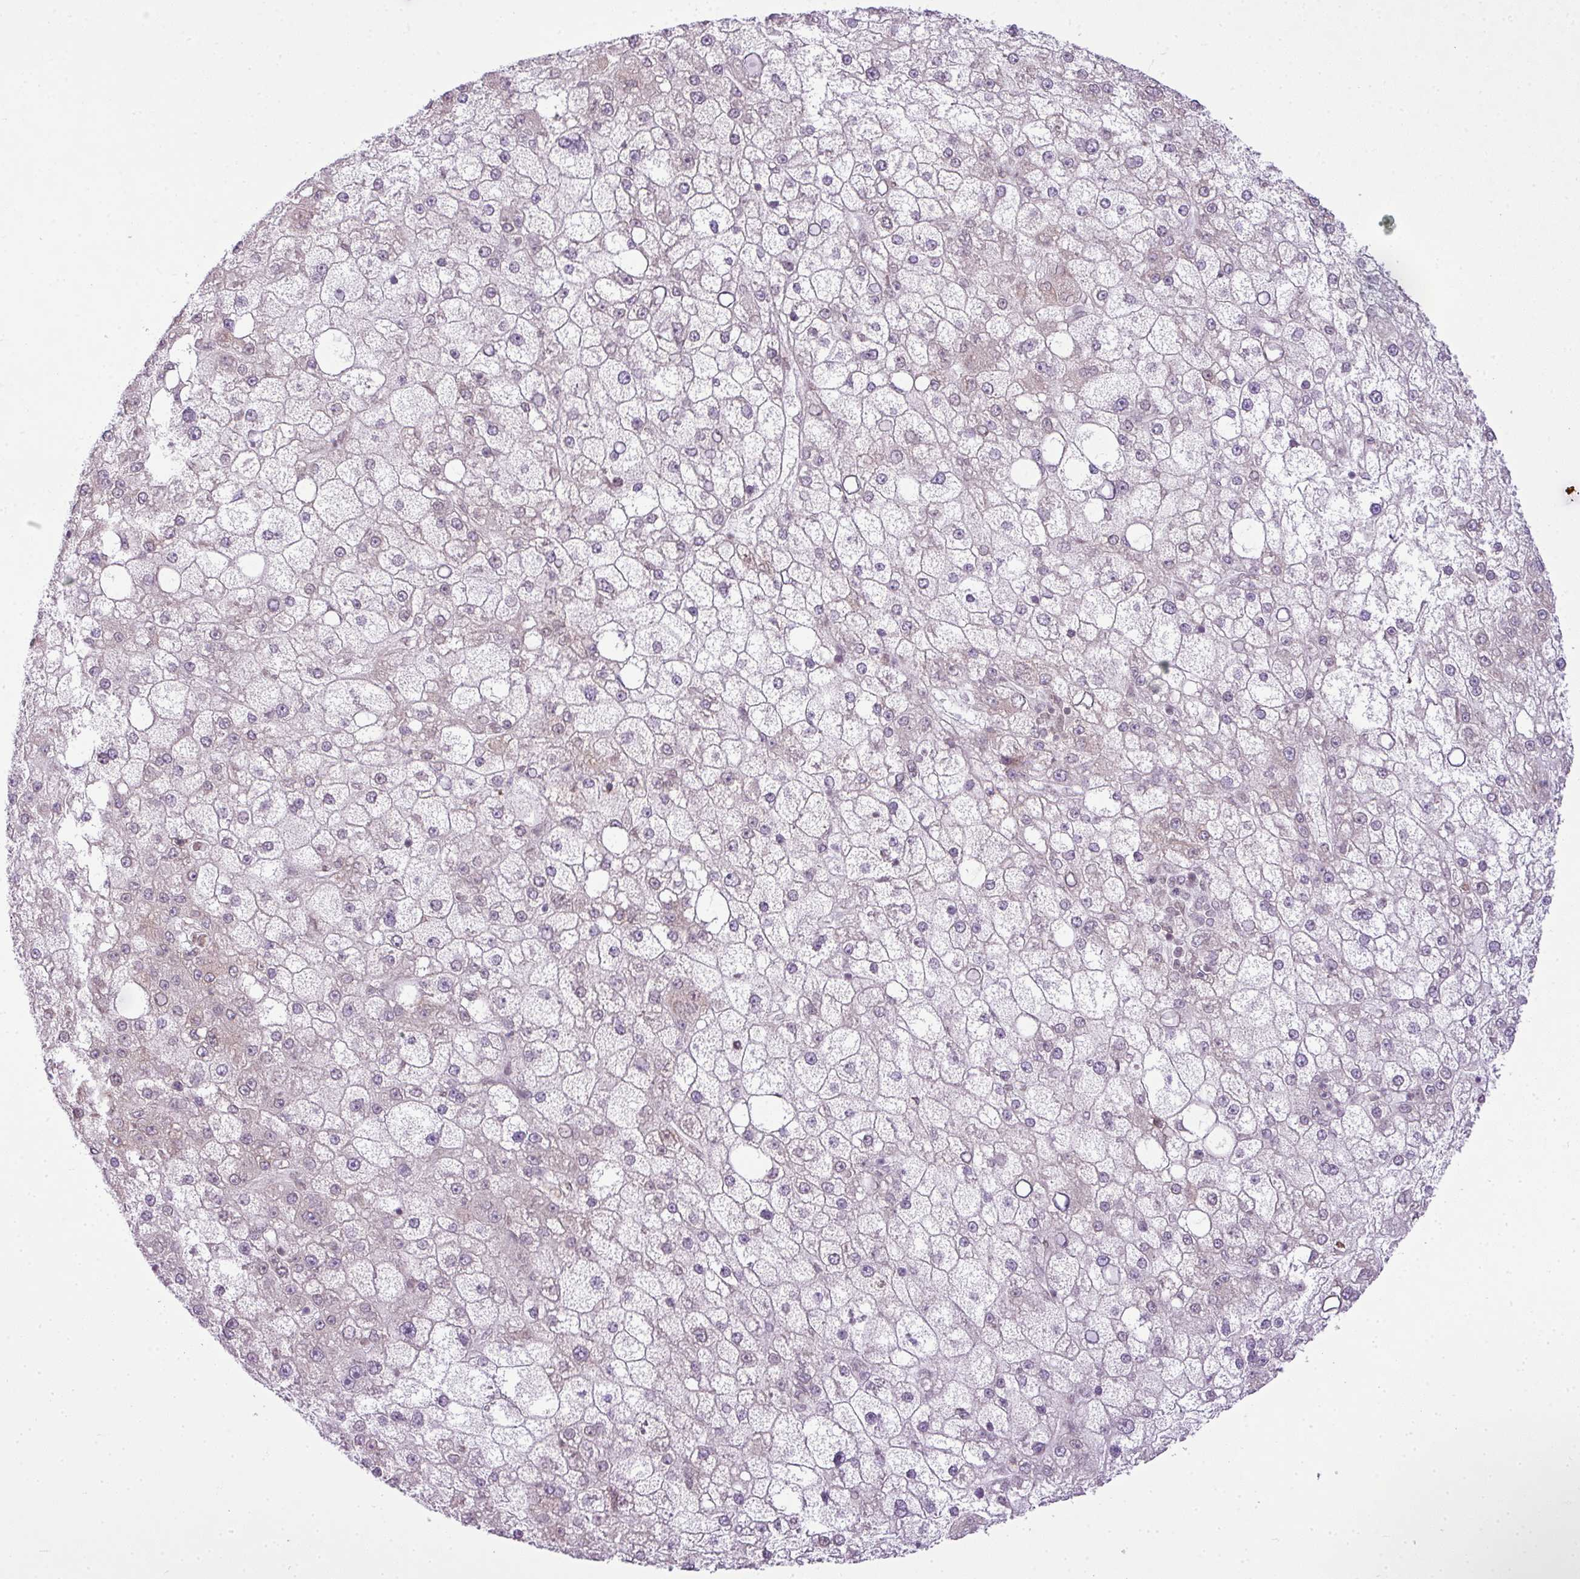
{"staining": {"intensity": "negative", "quantity": "none", "location": "none"}, "tissue": "liver cancer", "cell_type": "Tumor cells", "image_type": "cancer", "snomed": [{"axis": "morphology", "description": "Carcinoma, Hepatocellular, NOS"}, {"axis": "topography", "description": "Liver"}], "caption": "Liver cancer (hepatocellular carcinoma) was stained to show a protein in brown. There is no significant positivity in tumor cells.", "gene": "COX18", "patient": {"sex": "male", "age": 67}}